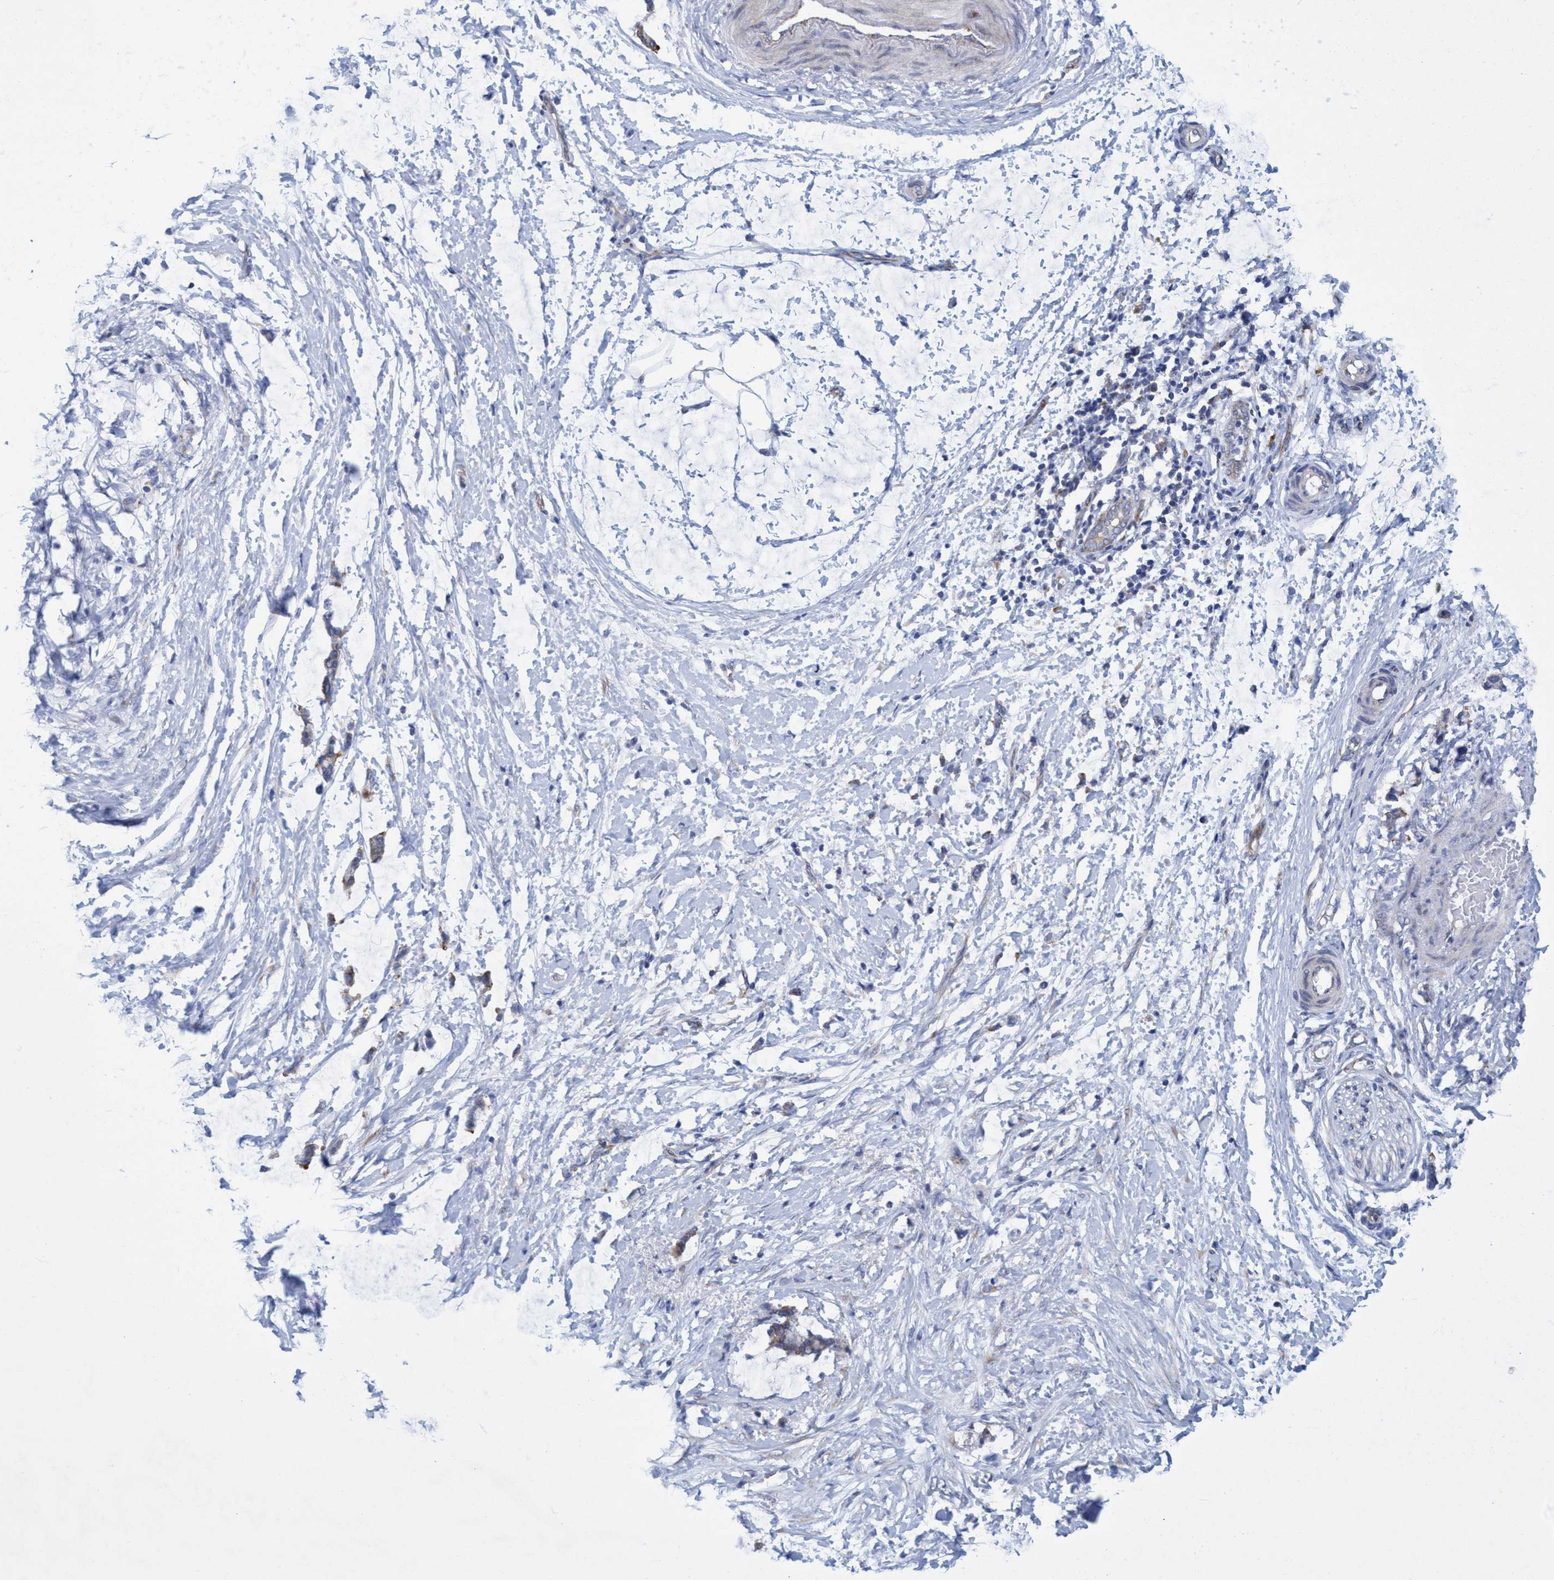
{"staining": {"intensity": "negative", "quantity": "none", "location": "none"}, "tissue": "adipose tissue", "cell_type": "Adipocytes", "image_type": "normal", "snomed": [{"axis": "morphology", "description": "Normal tissue, NOS"}, {"axis": "morphology", "description": "Adenocarcinoma, NOS"}, {"axis": "topography", "description": "Colon"}, {"axis": "topography", "description": "Peripheral nerve tissue"}], "caption": "Adipose tissue stained for a protein using immunohistochemistry (IHC) reveals no positivity adipocytes.", "gene": "R3HCC1", "patient": {"sex": "male", "age": 14}}